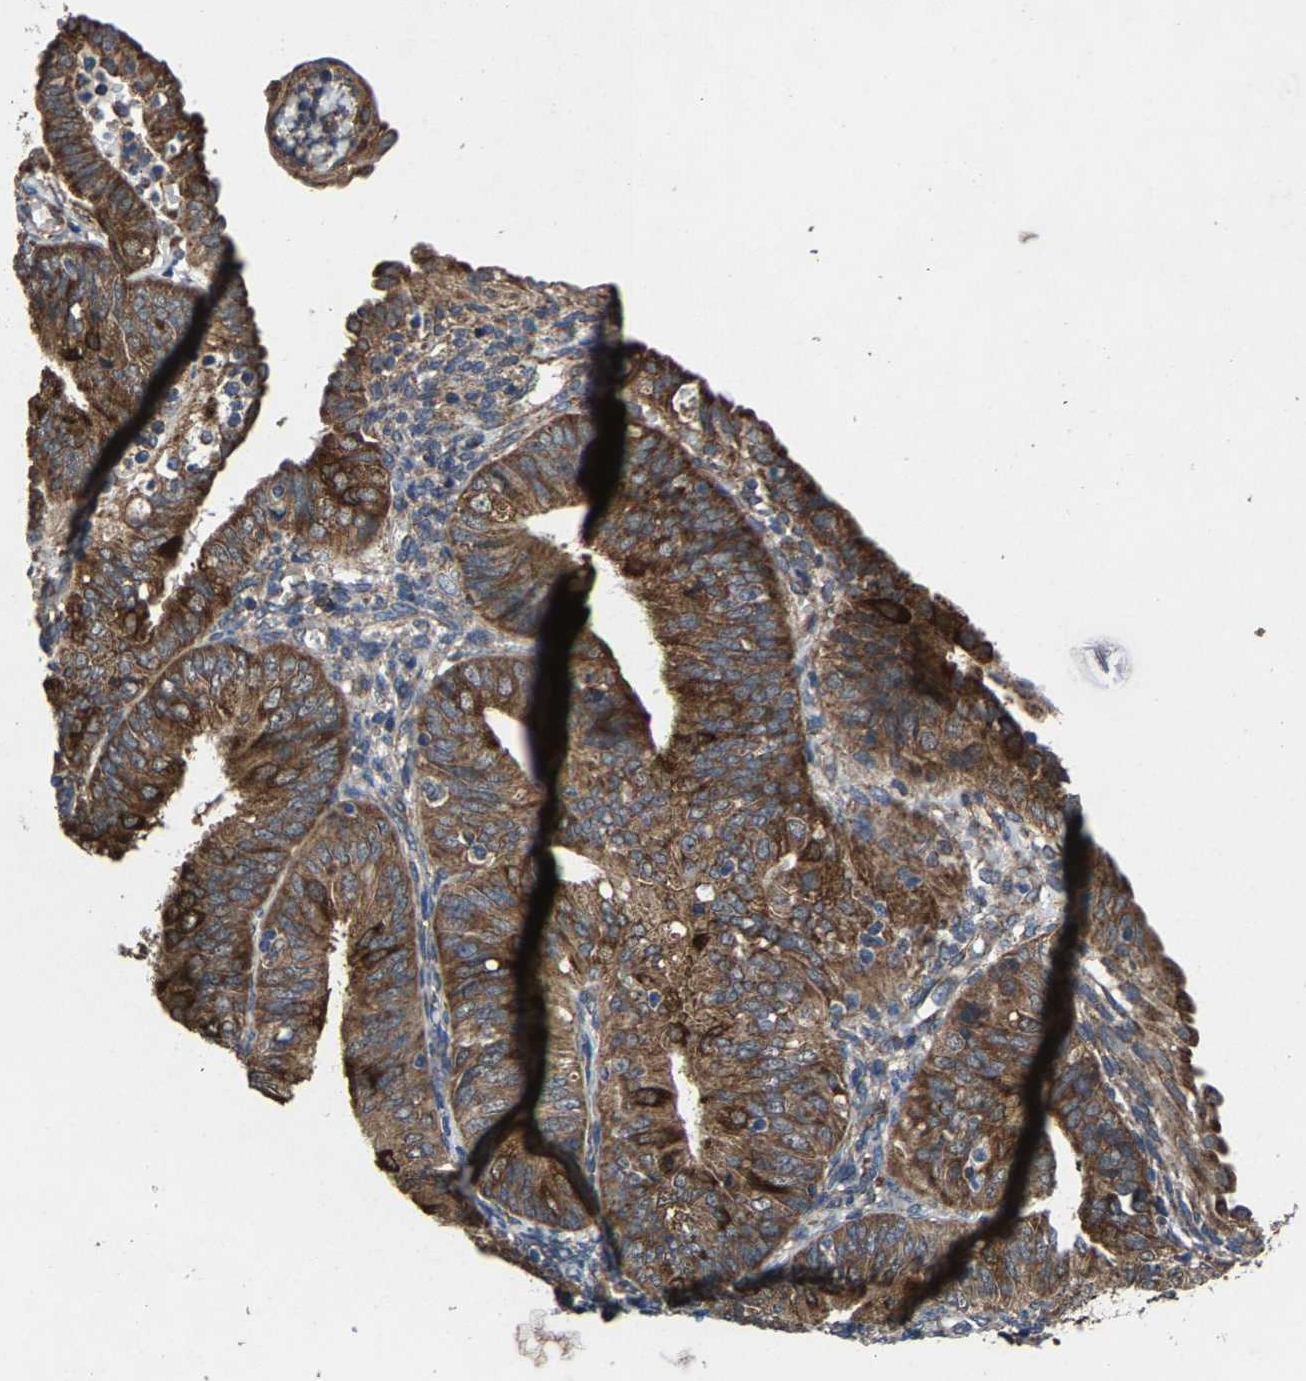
{"staining": {"intensity": "strong", "quantity": ">75%", "location": "cytoplasmic/membranous"}, "tissue": "endometrial cancer", "cell_type": "Tumor cells", "image_type": "cancer", "snomed": [{"axis": "morphology", "description": "Adenocarcinoma, NOS"}, {"axis": "topography", "description": "Endometrium"}], "caption": "This is a histology image of IHC staining of endometrial cancer (adenocarcinoma), which shows strong staining in the cytoplasmic/membranous of tumor cells.", "gene": "PDP1", "patient": {"sex": "female", "age": 58}}